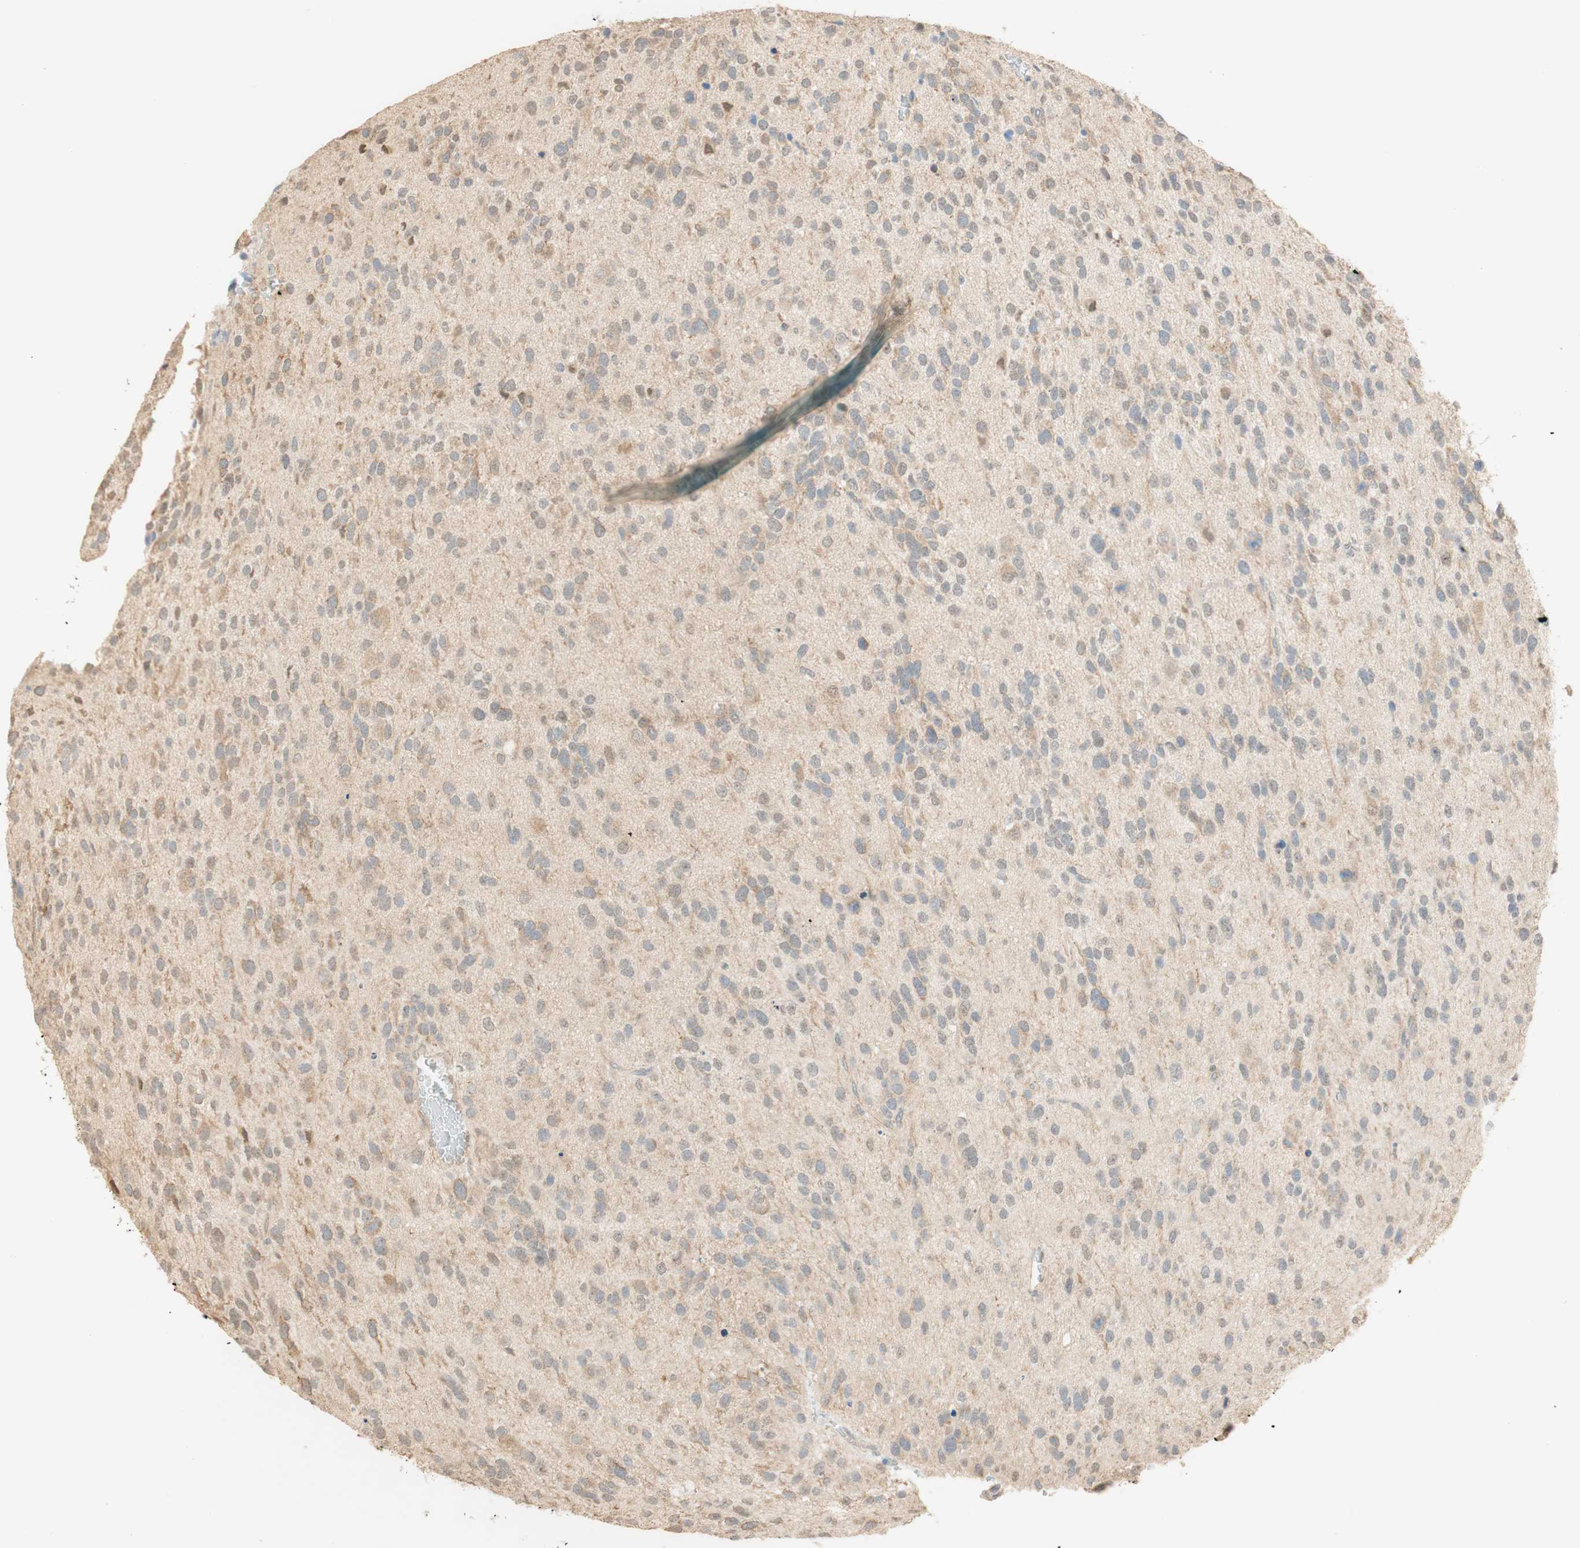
{"staining": {"intensity": "weak", "quantity": "25%-75%", "location": "cytoplasmic/membranous"}, "tissue": "glioma", "cell_type": "Tumor cells", "image_type": "cancer", "snomed": [{"axis": "morphology", "description": "Glioma, malignant, High grade"}, {"axis": "topography", "description": "Brain"}], "caption": "Protein staining of glioma tissue reveals weak cytoplasmic/membranous expression in about 25%-75% of tumor cells.", "gene": "SPINT2", "patient": {"sex": "female", "age": 58}}